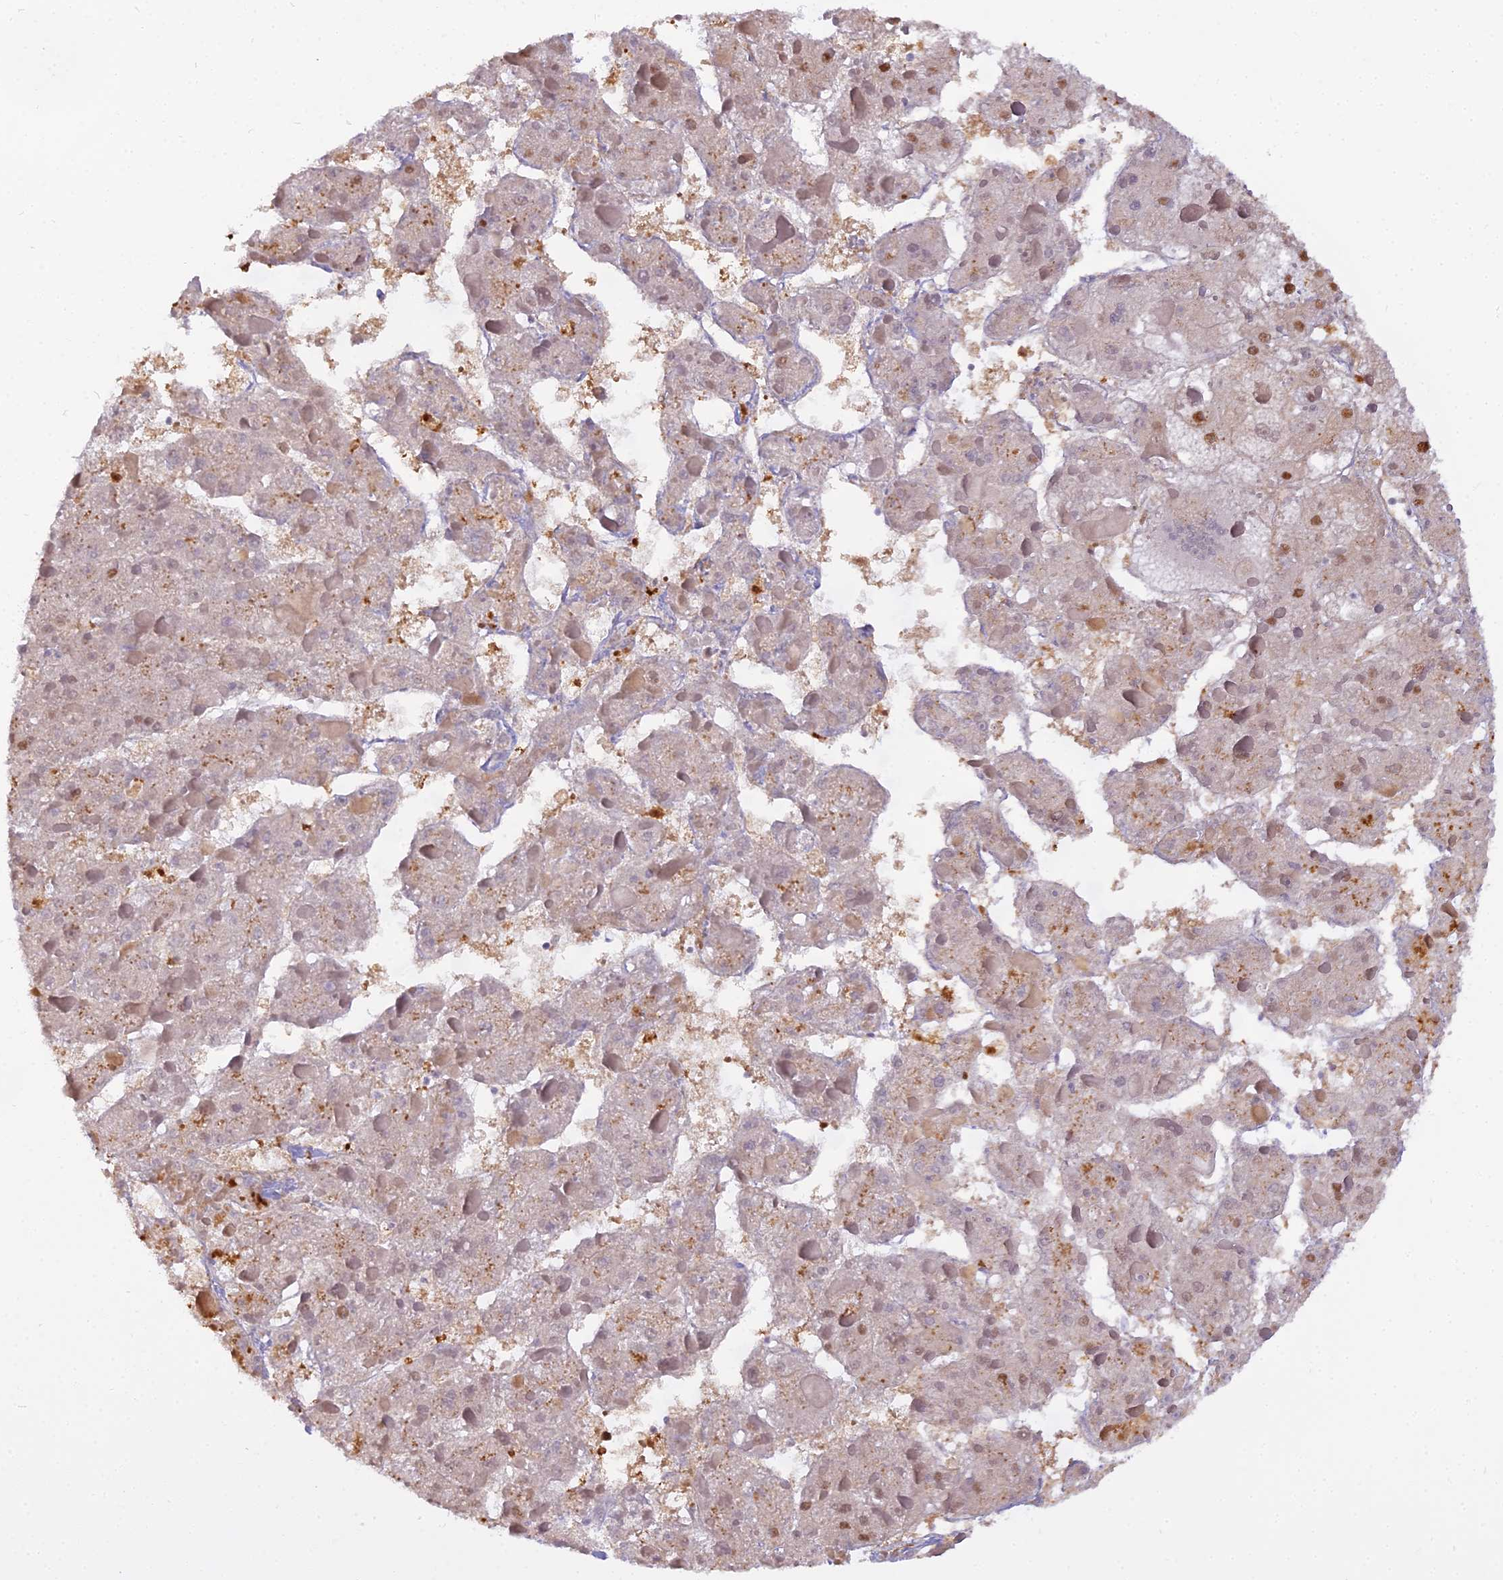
{"staining": {"intensity": "moderate", "quantity": "<25%", "location": "nuclear"}, "tissue": "liver cancer", "cell_type": "Tumor cells", "image_type": "cancer", "snomed": [{"axis": "morphology", "description": "Carcinoma, Hepatocellular, NOS"}, {"axis": "topography", "description": "Liver"}], "caption": "Immunohistochemistry (IHC) micrograph of neoplastic tissue: liver cancer stained using IHC shows low levels of moderate protein expression localized specifically in the nuclear of tumor cells, appearing as a nuclear brown color.", "gene": "NPEPL1", "patient": {"sex": "female", "age": 73}}